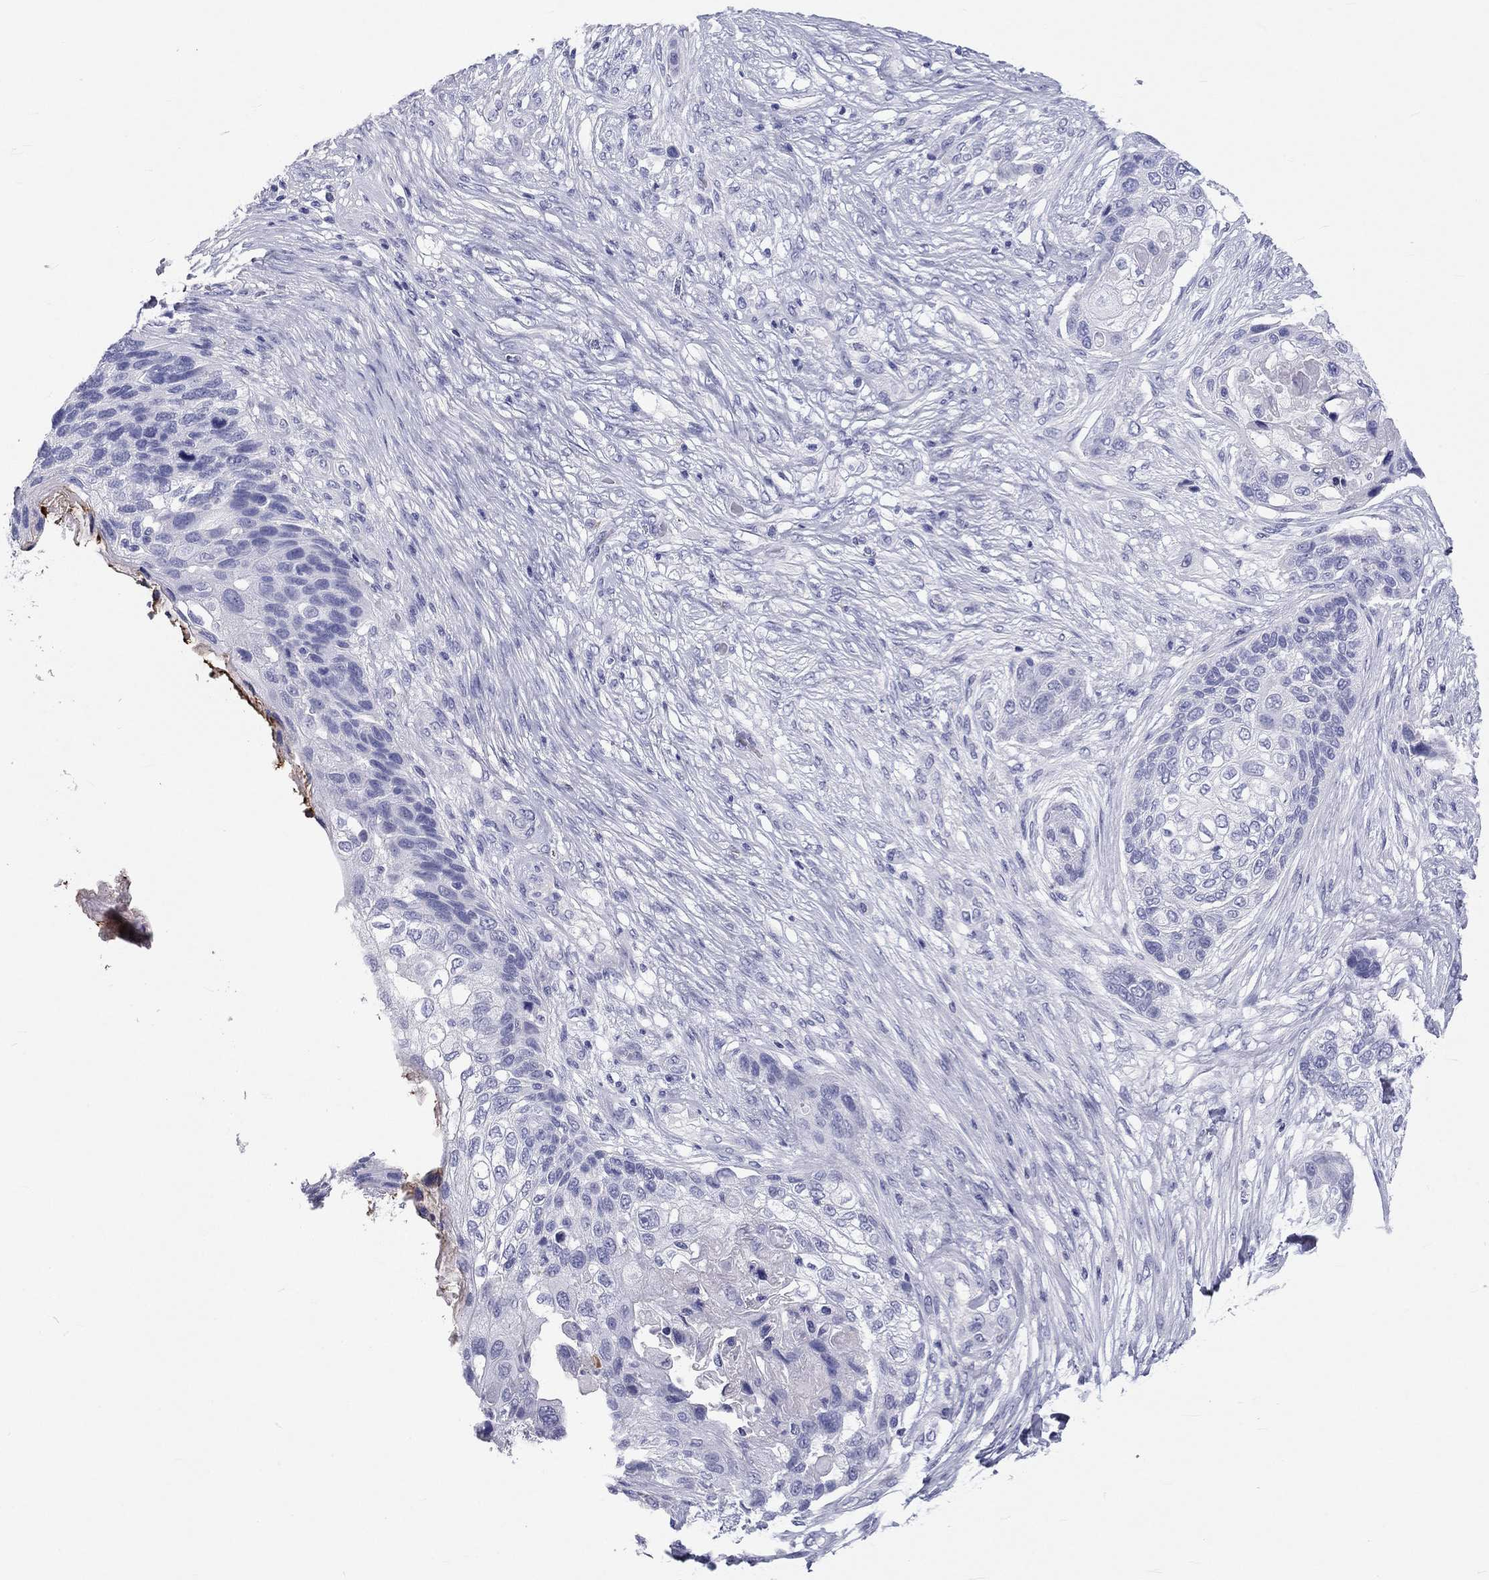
{"staining": {"intensity": "negative", "quantity": "none", "location": "none"}, "tissue": "lung cancer", "cell_type": "Tumor cells", "image_type": "cancer", "snomed": [{"axis": "morphology", "description": "Squamous cell carcinoma, NOS"}, {"axis": "topography", "description": "Lung"}], "caption": "This is an immunohistochemistry histopathology image of lung squamous cell carcinoma. There is no staining in tumor cells.", "gene": "DNALI1", "patient": {"sex": "male", "age": 69}}